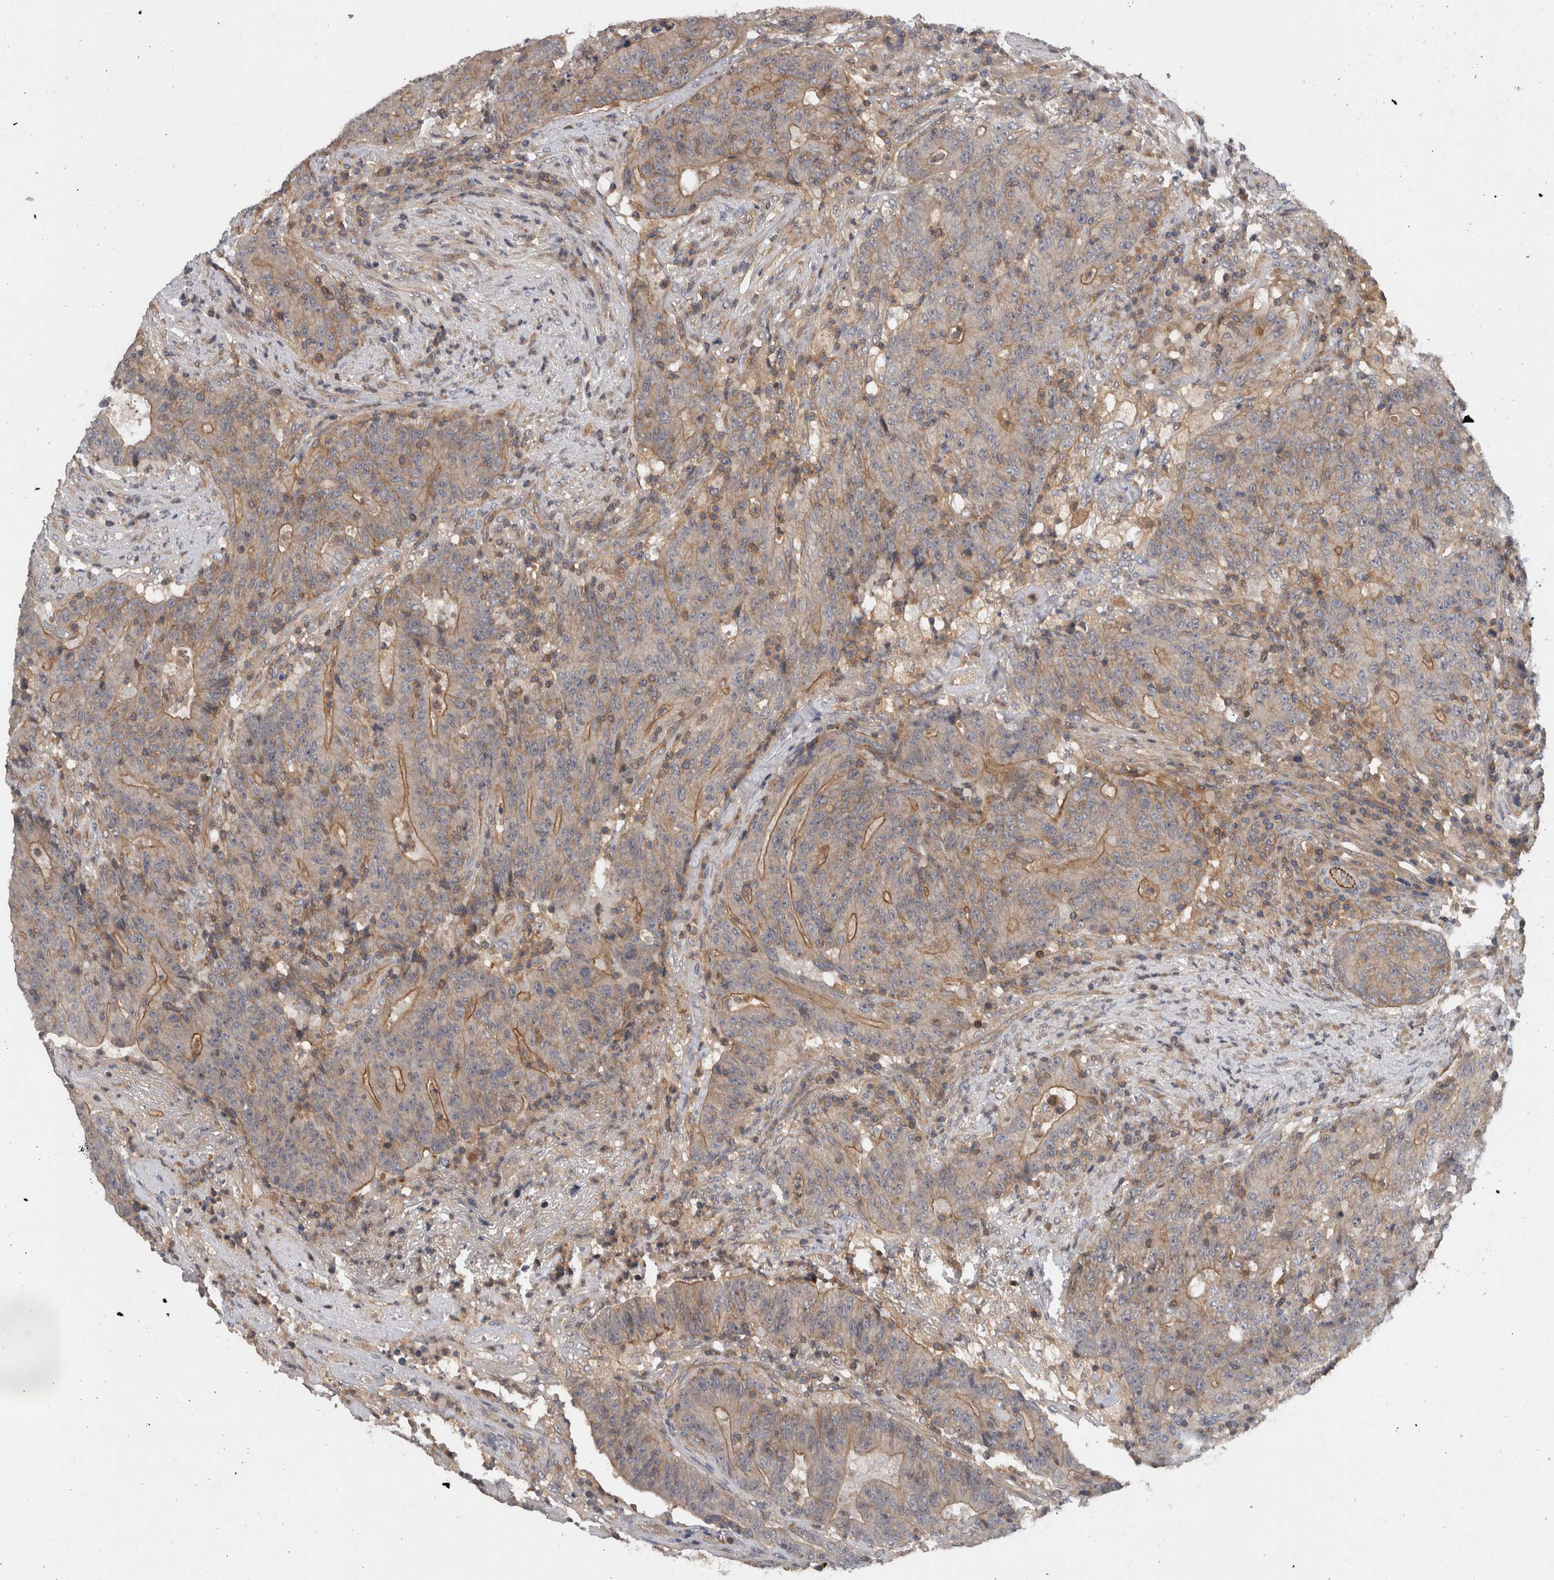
{"staining": {"intensity": "weak", "quantity": ">75%", "location": "cytoplasmic/membranous"}, "tissue": "colorectal cancer", "cell_type": "Tumor cells", "image_type": "cancer", "snomed": [{"axis": "morphology", "description": "Normal tissue, NOS"}, {"axis": "morphology", "description": "Adenocarcinoma, NOS"}, {"axis": "topography", "description": "Colon"}], "caption": "The photomicrograph displays immunohistochemical staining of colorectal cancer (adenocarcinoma). There is weak cytoplasmic/membranous expression is seen in about >75% of tumor cells. (Stains: DAB (3,3'-diaminobenzidine) in brown, nuclei in blue, Microscopy: brightfield microscopy at high magnification).", "gene": "SCARA5", "patient": {"sex": "female", "age": 75}}